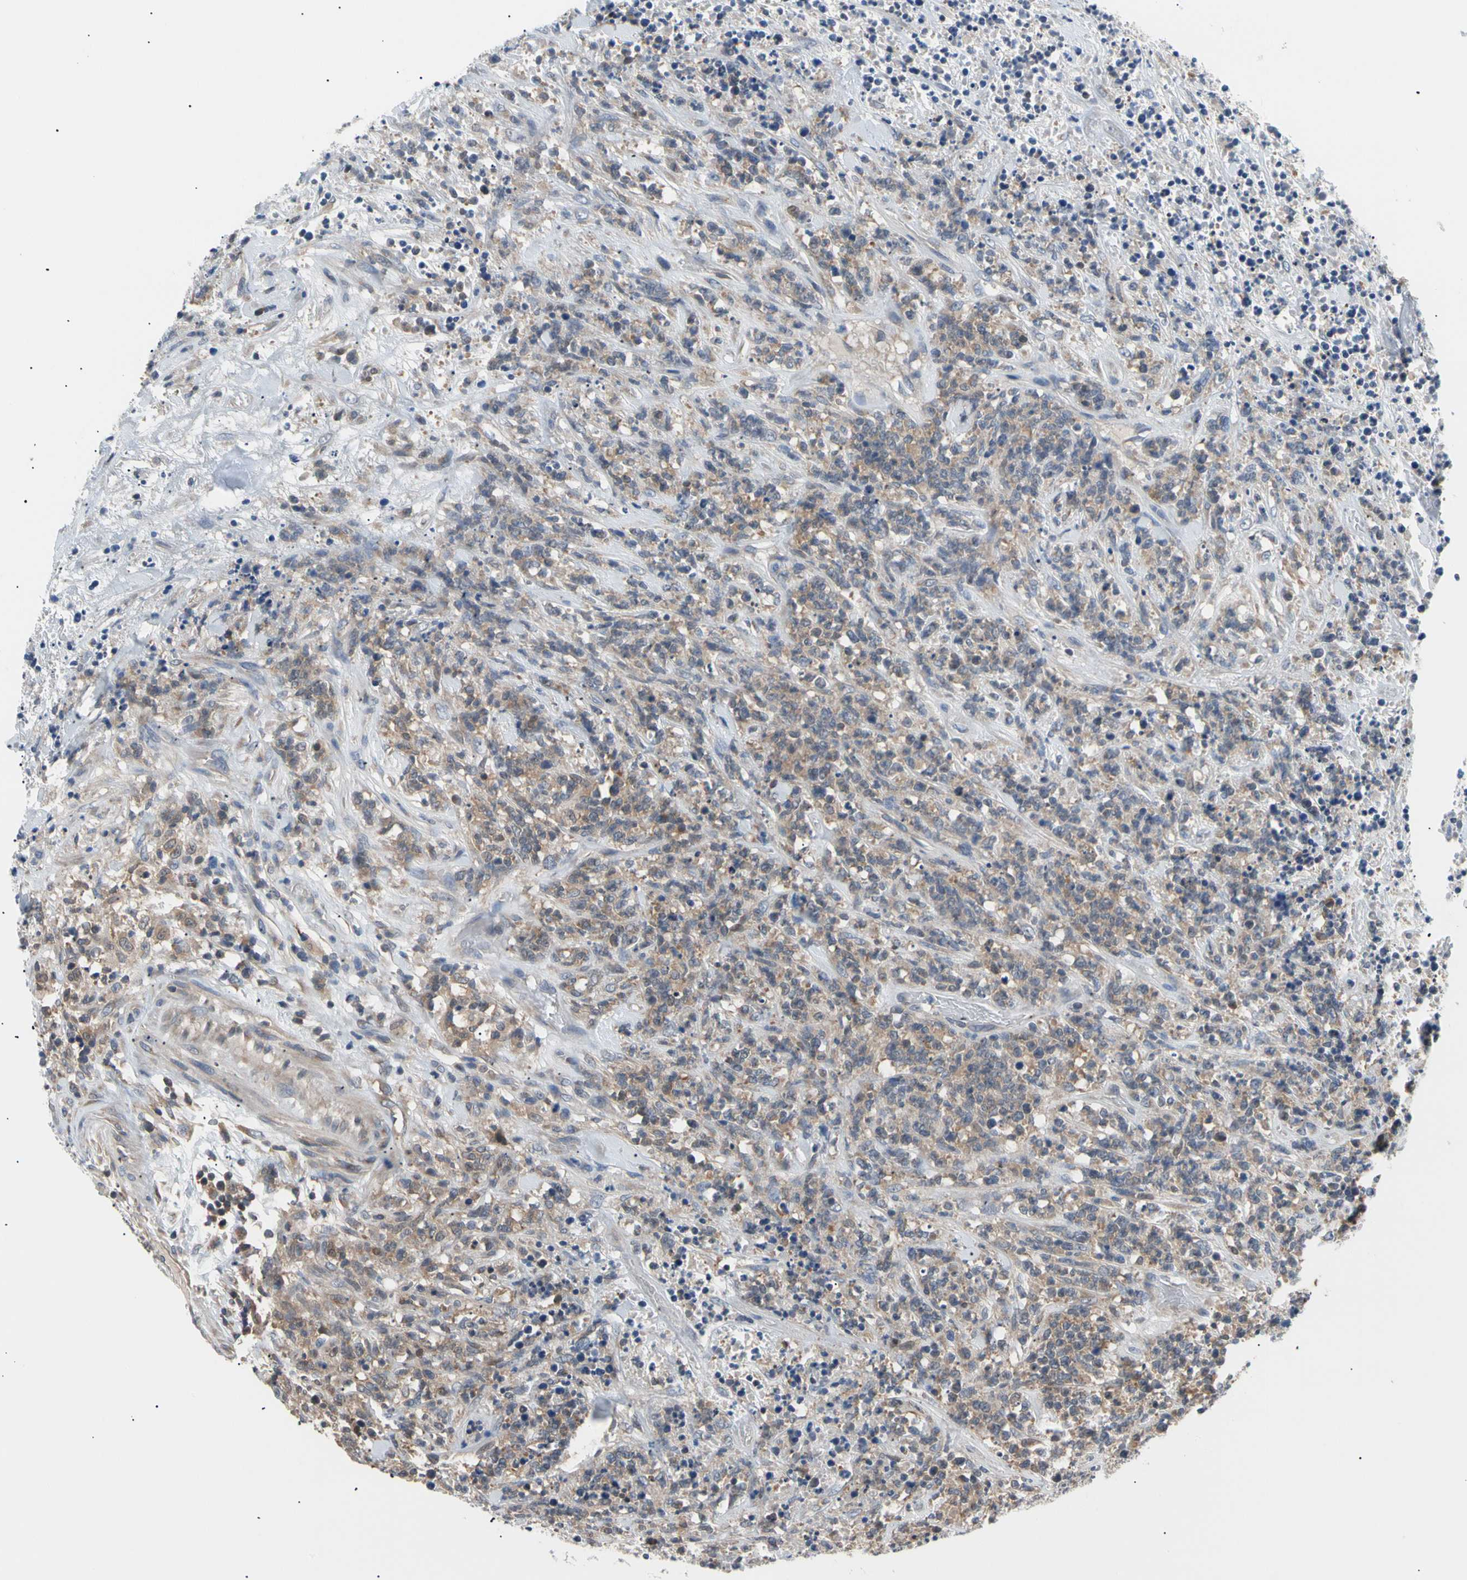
{"staining": {"intensity": "weak", "quantity": "25%-75%", "location": "cytoplasmic/membranous"}, "tissue": "lymphoma", "cell_type": "Tumor cells", "image_type": "cancer", "snomed": [{"axis": "morphology", "description": "Malignant lymphoma, non-Hodgkin's type, High grade"}, {"axis": "topography", "description": "Soft tissue"}], "caption": "Immunohistochemical staining of malignant lymphoma, non-Hodgkin's type (high-grade) demonstrates low levels of weak cytoplasmic/membranous protein expression in approximately 25%-75% of tumor cells.", "gene": "SEC23B", "patient": {"sex": "male", "age": 18}}